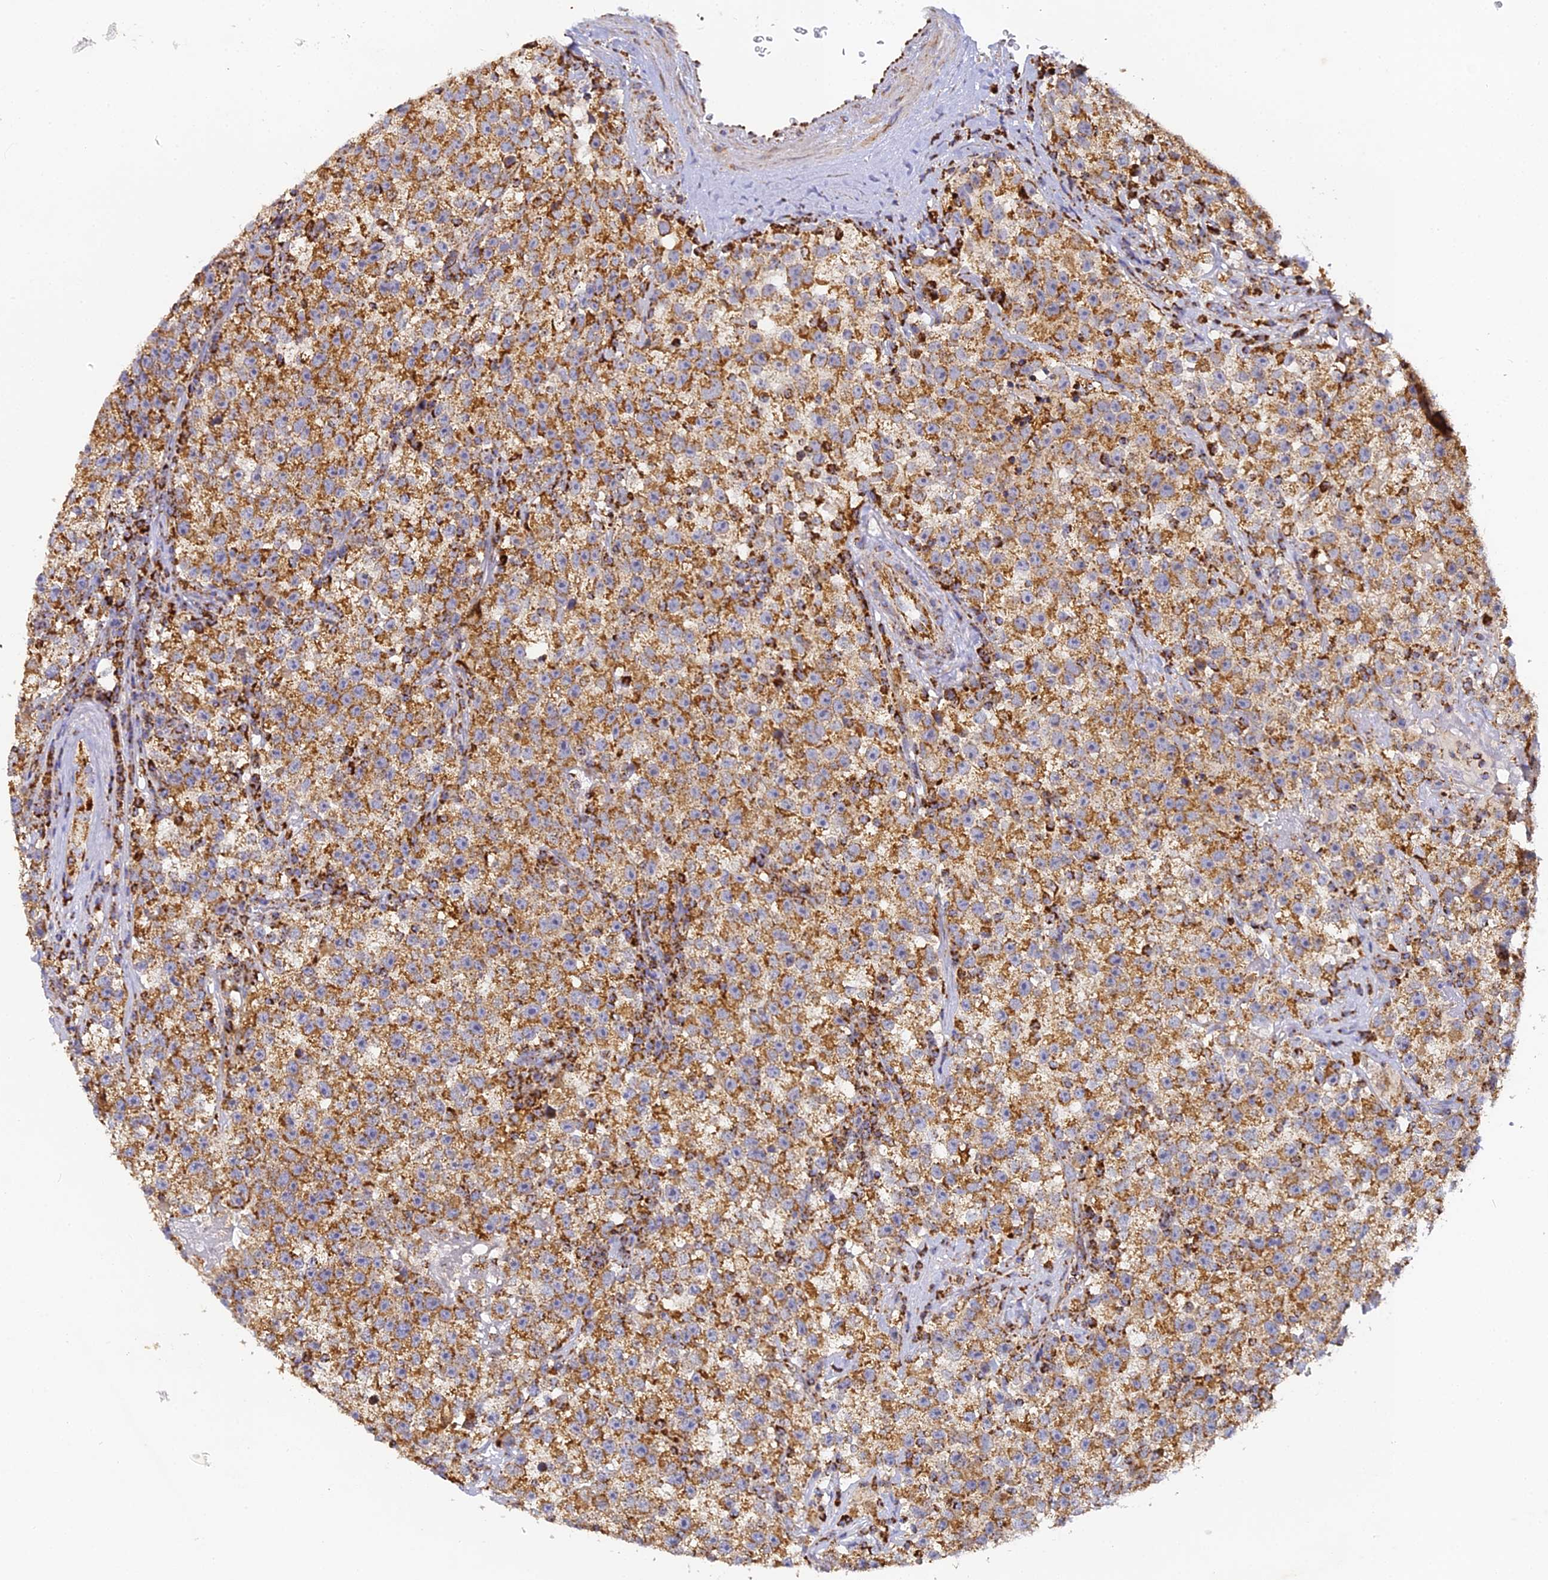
{"staining": {"intensity": "strong", "quantity": ">75%", "location": "cytoplasmic/membranous"}, "tissue": "testis cancer", "cell_type": "Tumor cells", "image_type": "cancer", "snomed": [{"axis": "morphology", "description": "Seminoma, NOS"}, {"axis": "topography", "description": "Testis"}], "caption": "The micrograph demonstrates a brown stain indicating the presence of a protein in the cytoplasmic/membranous of tumor cells in seminoma (testis). (DAB = brown stain, brightfield microscopy at high magnification).", "gene": "DONSON", "patient": {"sex": "male", "age": 22}}